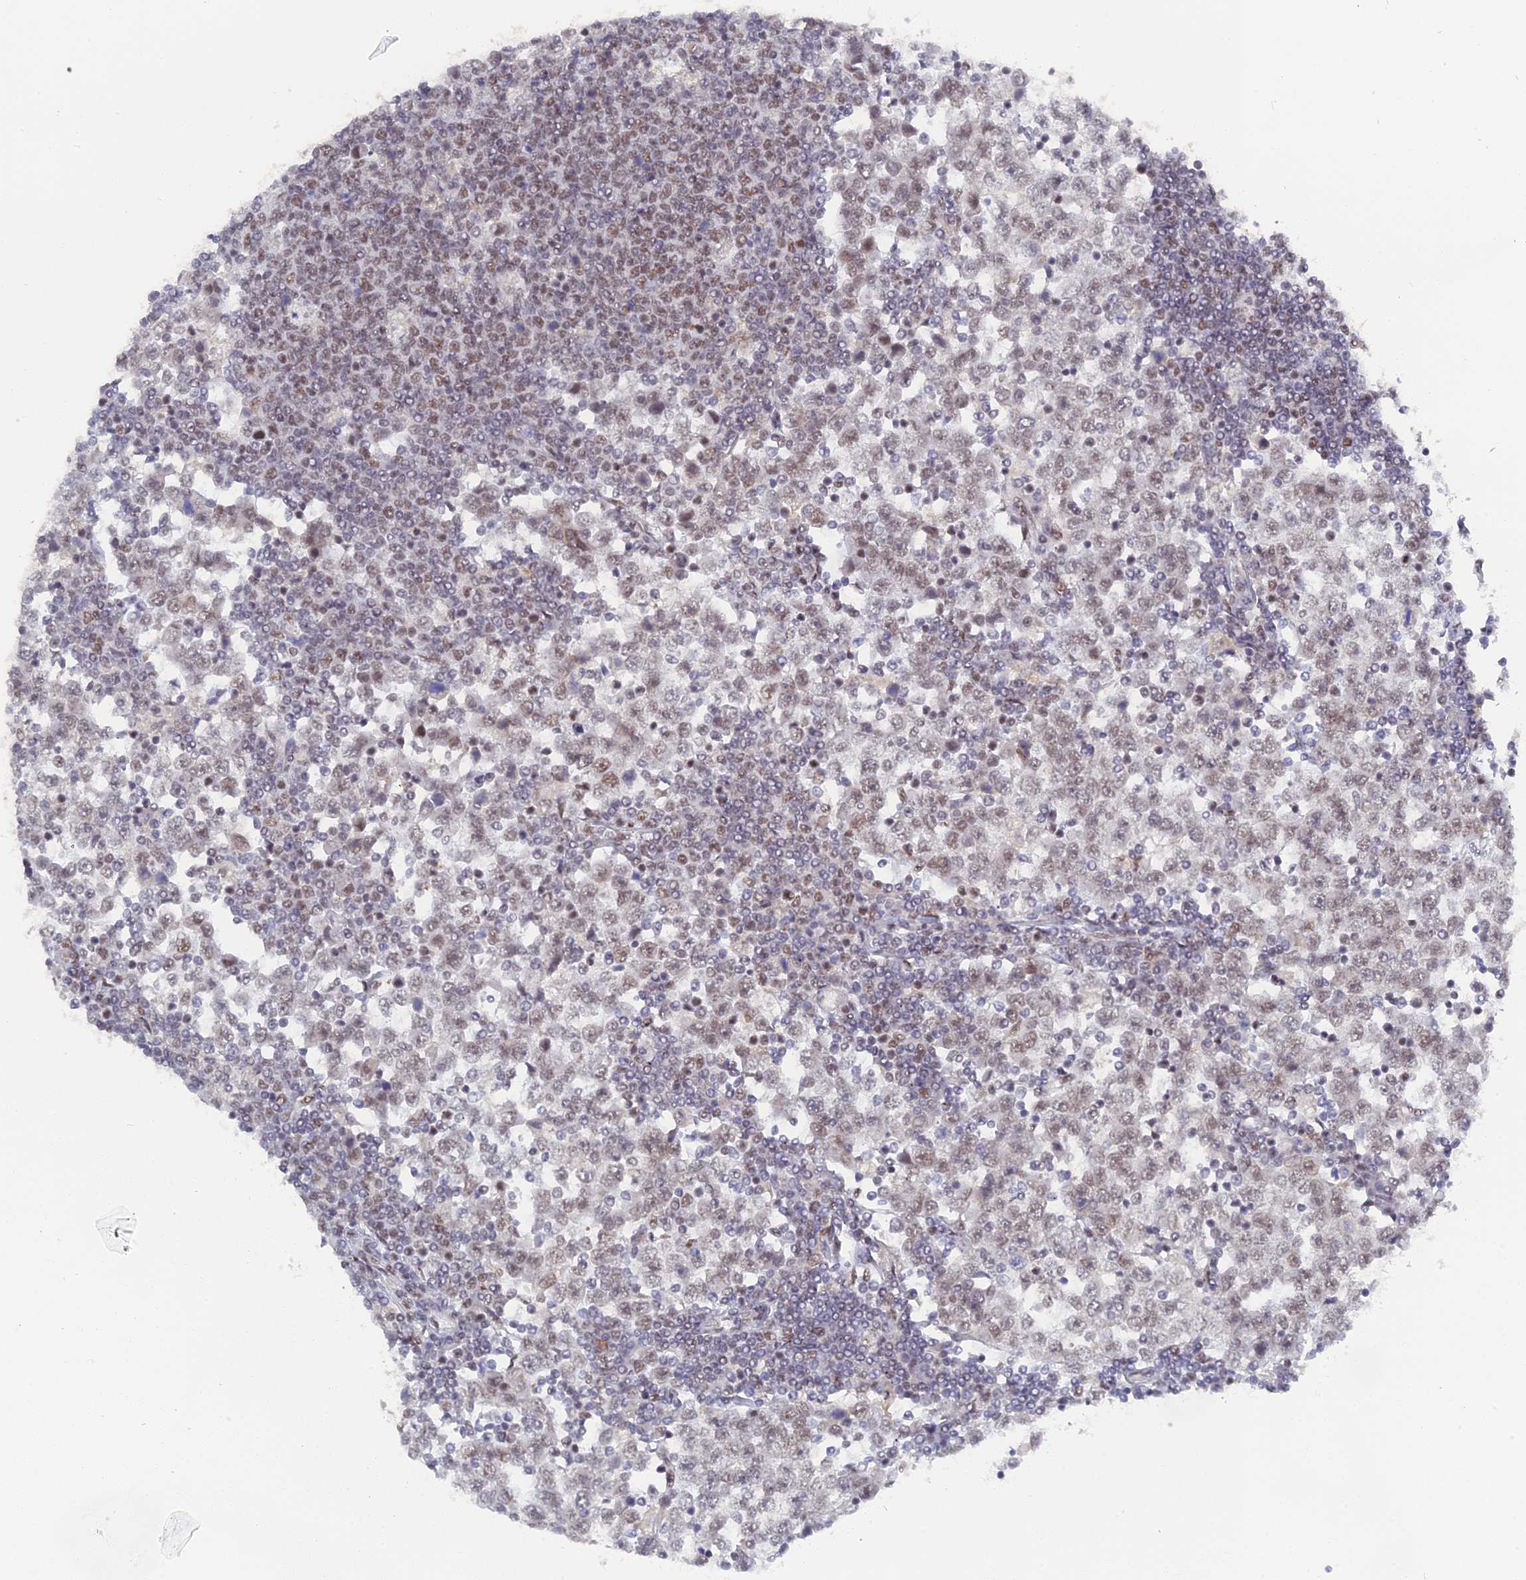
{"staining": {"intensity": "weak", "quantity": "25%-75%", "location": "nuclear"}, "tissue": "testis cancer", "cell_type": "Tumor cells", "image_type": "cancer", "snomed": [{"axis": "morphology", "description": "Seminoma, NOS"}, {"axis": "topography", "description": "Testis"}], "caption": "The immunohistochemical stain shows weak nuclear expression in tumor cells of testis seminoma tissue.", "gene": "CCDC85A", "patient": {"sex": "male", "age": 65}}